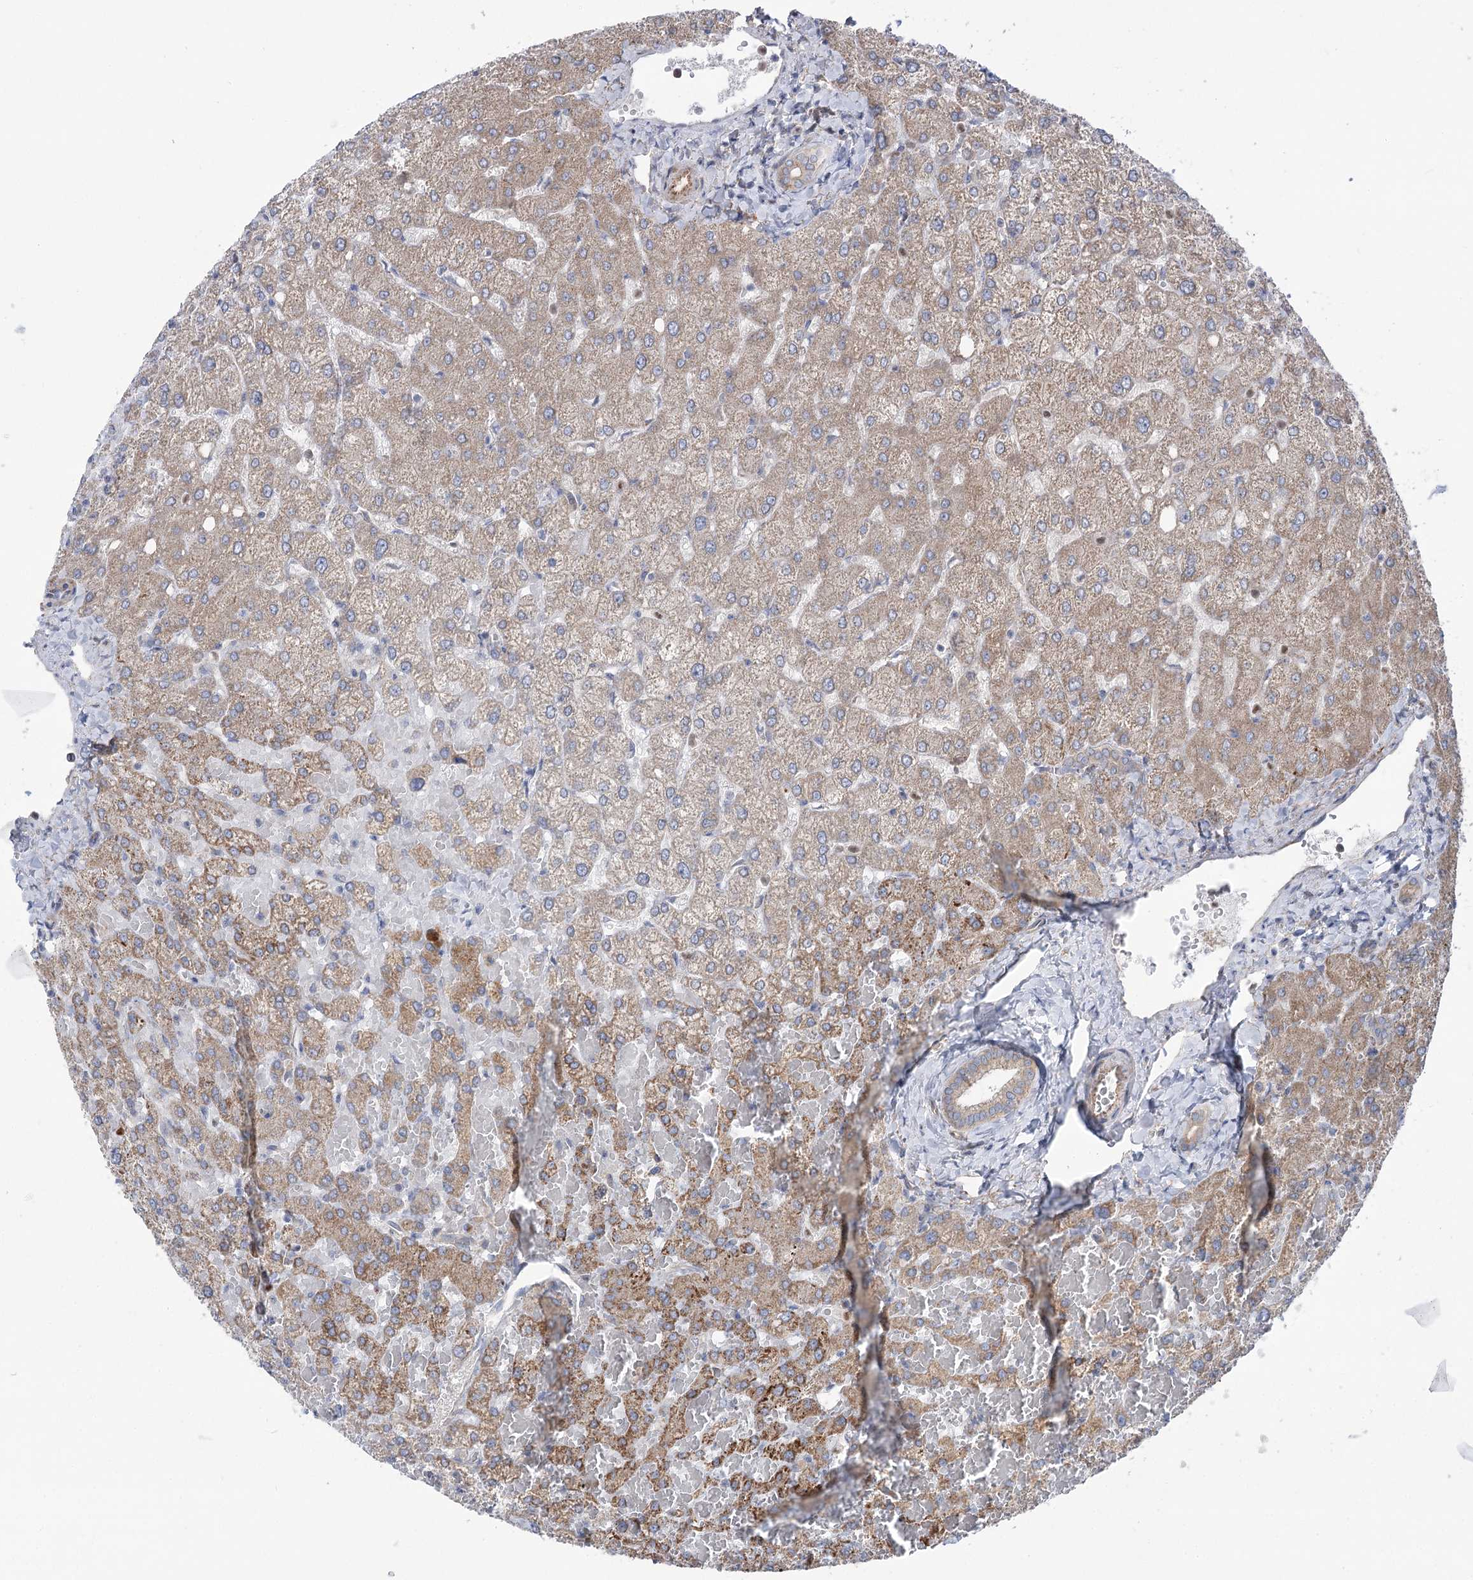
{"staining": {"intensity": "weak", "quantity": ">75%", "location": "cytoplasmic/membranous"}, "tissue": "liver", "cell_type": "Cholangiocytes", "image_type": "normal", "snomed": [{"axis": "morphology", "description": "Normal tissue, NOS"}, {"axis": "topography", "description": "Liver"}], "caption": "Approximately >75% of cholangiocytes in benign liver demonstrate weak cytoplasmic/membranous protein expression as visualized by brown immunohistochemical staining.", "gene": "SCN11A", "patient": {"sex": "female", "age": 54}}